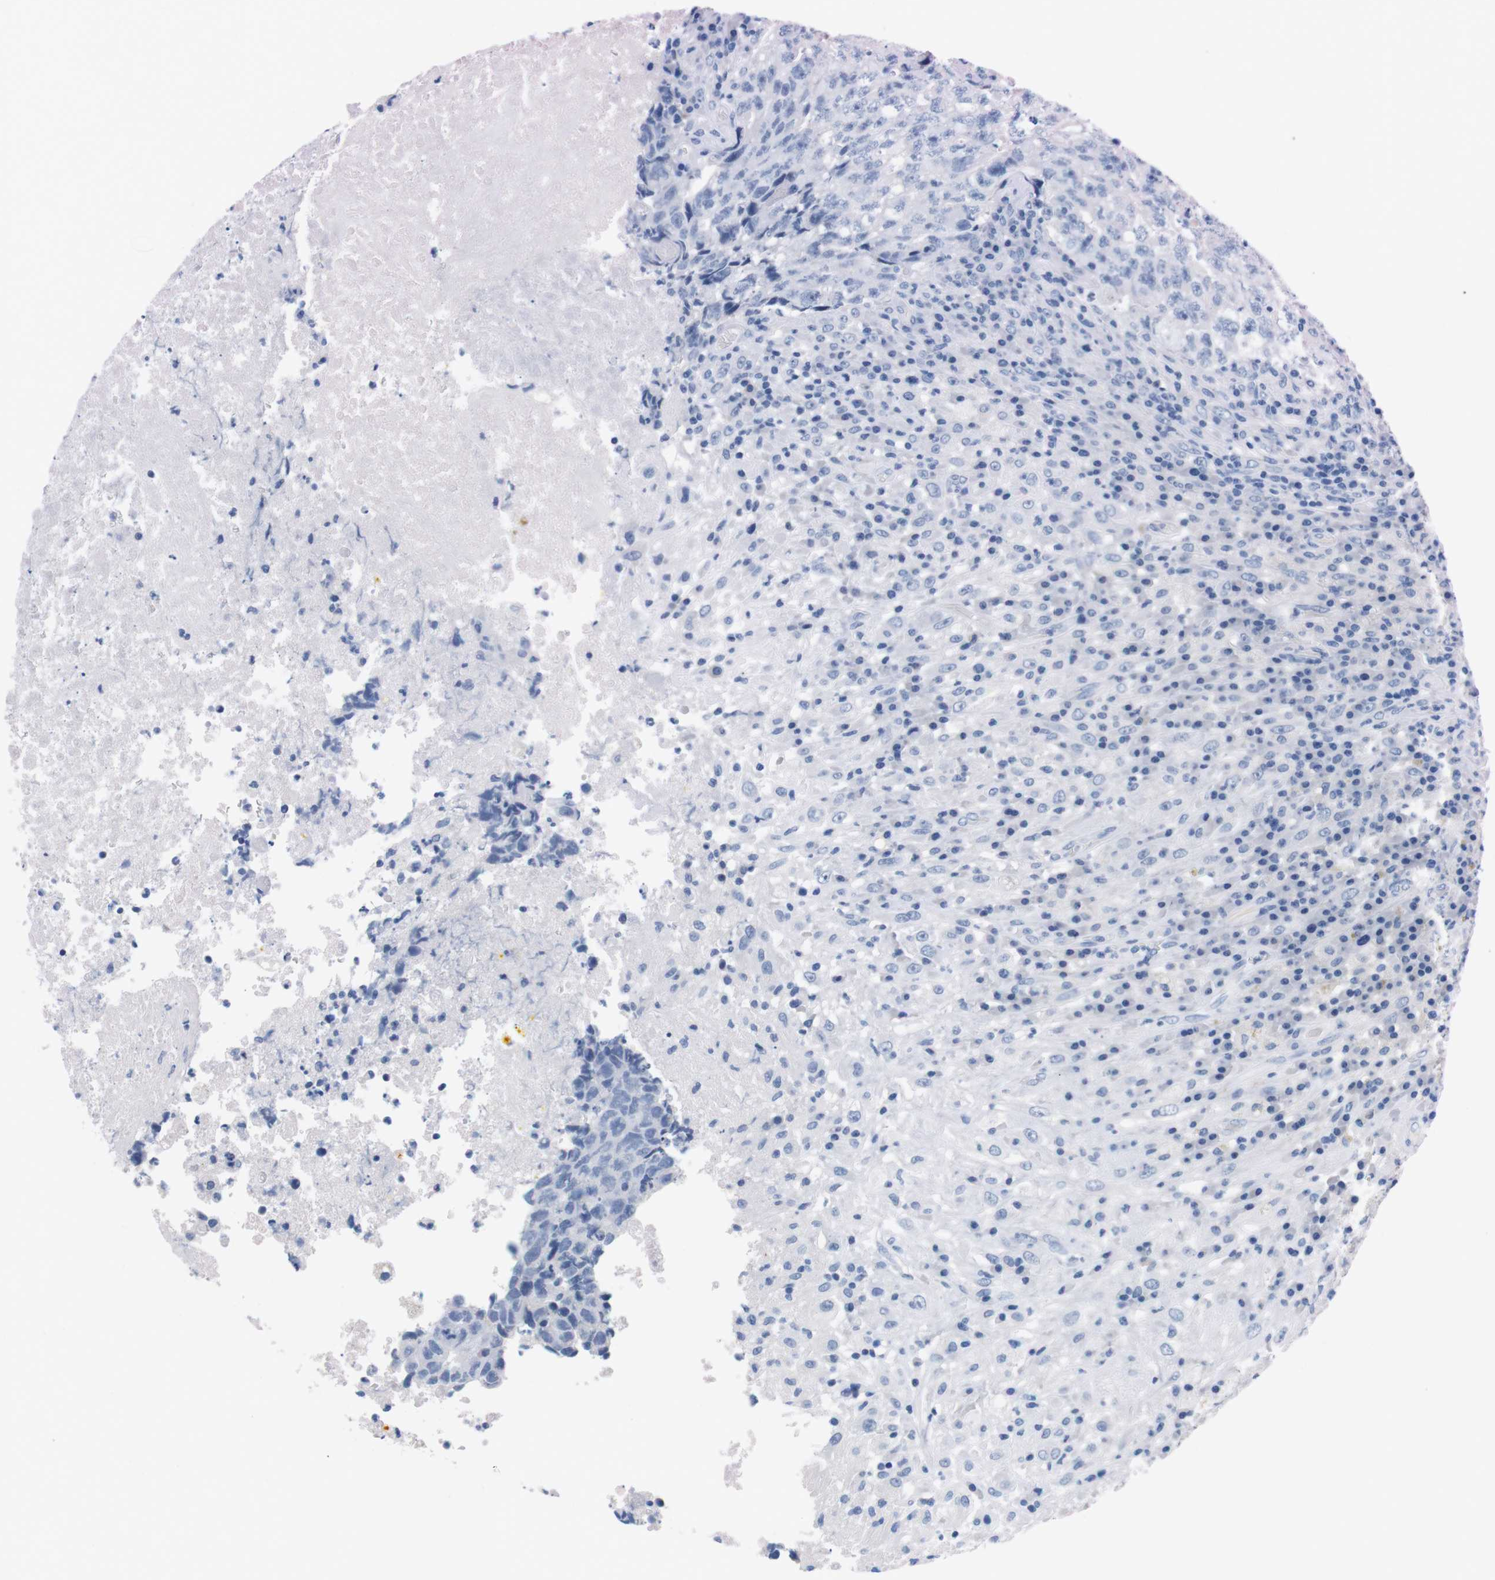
{"staining": {"intensity": "negative", "quantity": "none", "location": "none"}, "tissue": "testis cancer", "cell_type": "Tumor cells", "image_type": "cancer", "snomed": [{"axis": "morphology", "description": "Necrosis, NOS"}, {"axis": "morphology", "description": "Carcinoma, Embryonal, NOS"}, {"axis": "topography", "description": "Testis"}], "caption": "This is a image of immunohistochemistry staining of testis cancer (embryonal carcinoma), which shows no expression in tumor cells. (Brightfield microscopy of DAB immunohistochemistry (IHC) at high magnification).", "gene": "CYP2C9", "patient": {"sex": "male", "age": 19}}